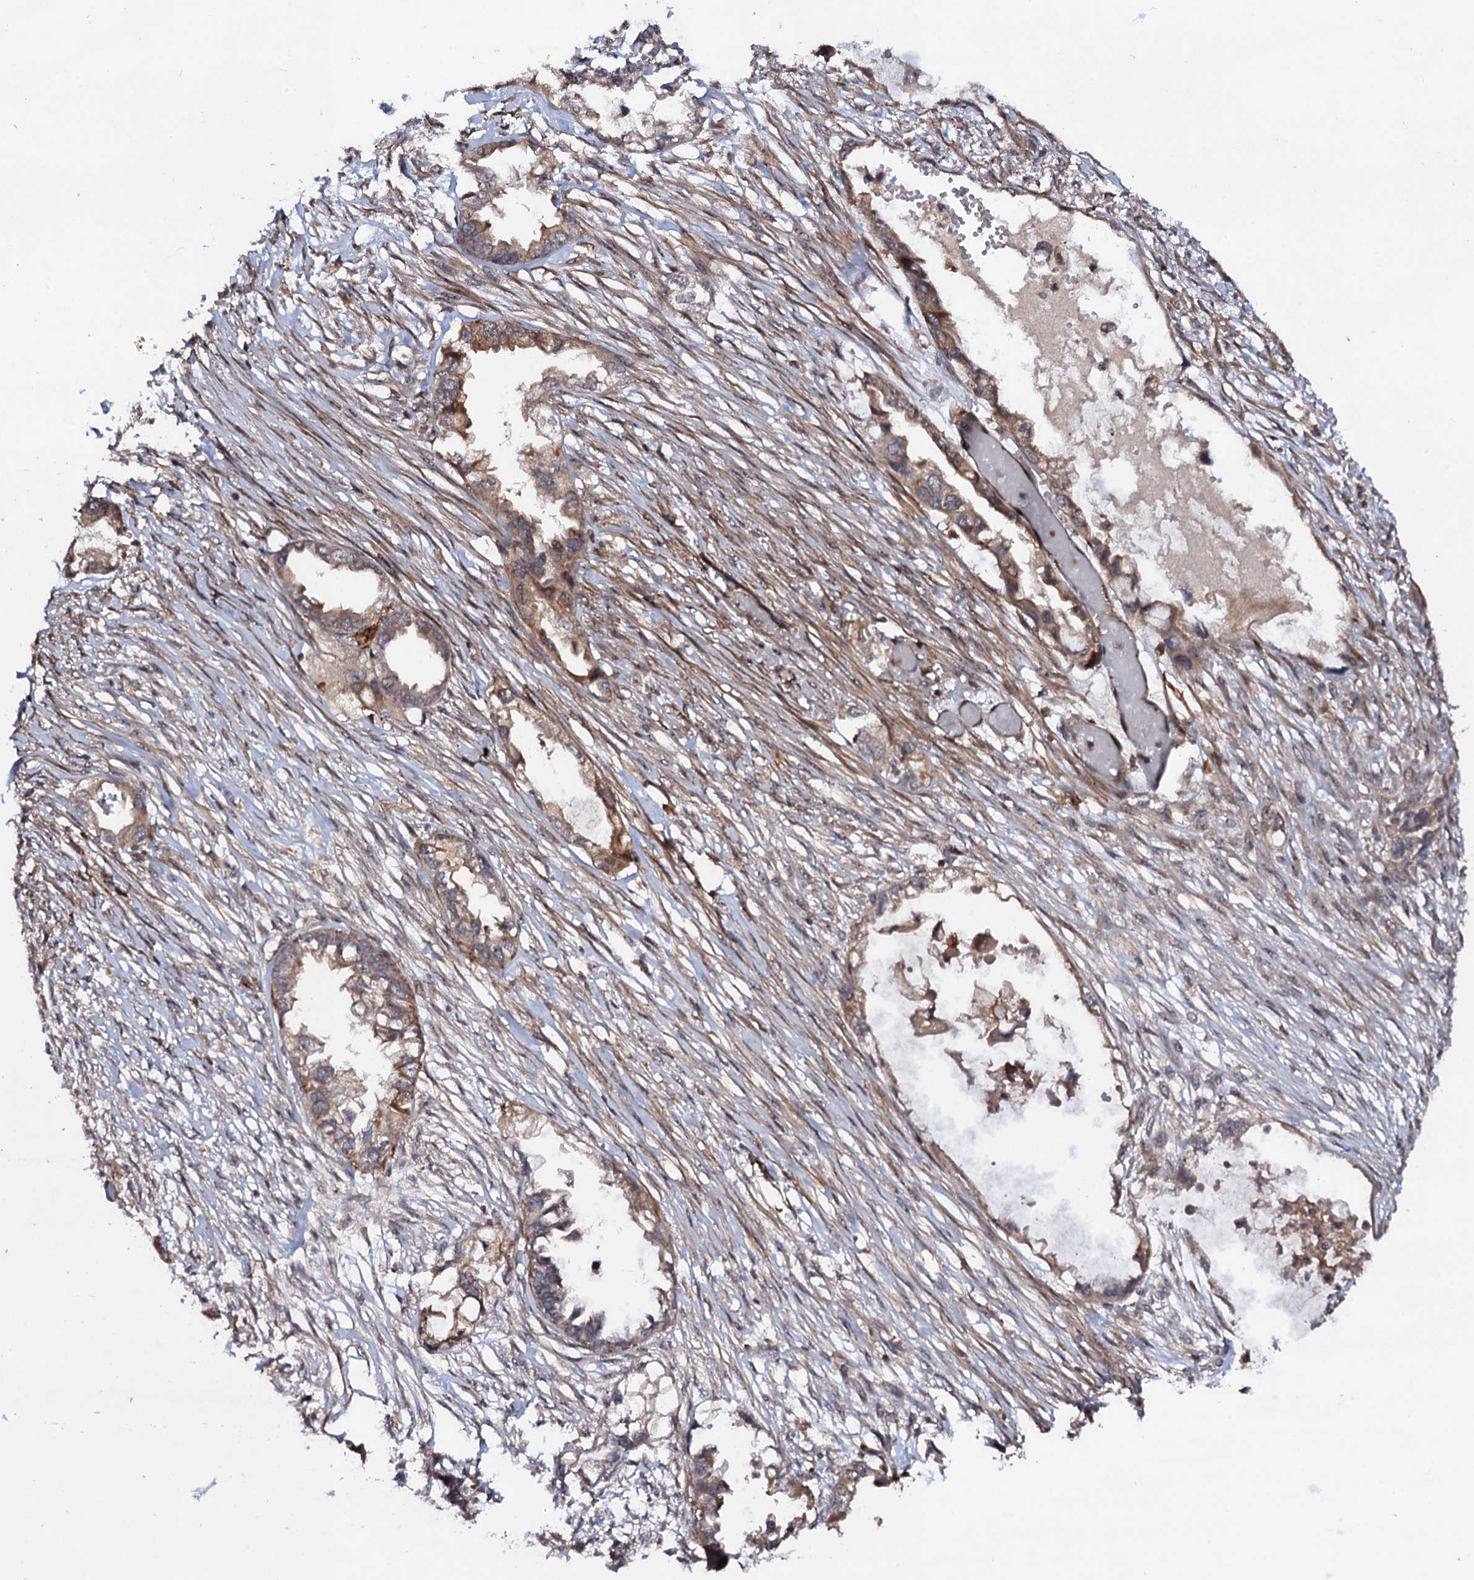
{"staining": {"intensity": "weak", "quantity": ">75%", "location": "cytoplasmic/membranous"}, "tissue": "endometrial cancer", "cell_type": "Tumor cells", "image_type": "cancer", "snomed": [{"axis": "morphology", "description": "Adenocarcinoma, NOS"}, {"axis": "morphology", "description": "Adenocarcinoma, metastatic, NOS"}, {"axis": "topography", "description": "Adipose tissue"}, {"axis": "topography", "description": "Endometrium"}], "caption": "Immunohistochemical staining of human endometrial cancer (adenocarcinoma) displays low levels of weak cytoplasmic/membranous protein staining in about >75% of tumor cells. The staining is performed using DAB (3,3'-diaminobenzidine) brown chromogen to label protein expression. The nuclei are counter-stained blue using hematoxylin.", "gene": "BORA", "patient": {"sex": "female", "age": 67}}